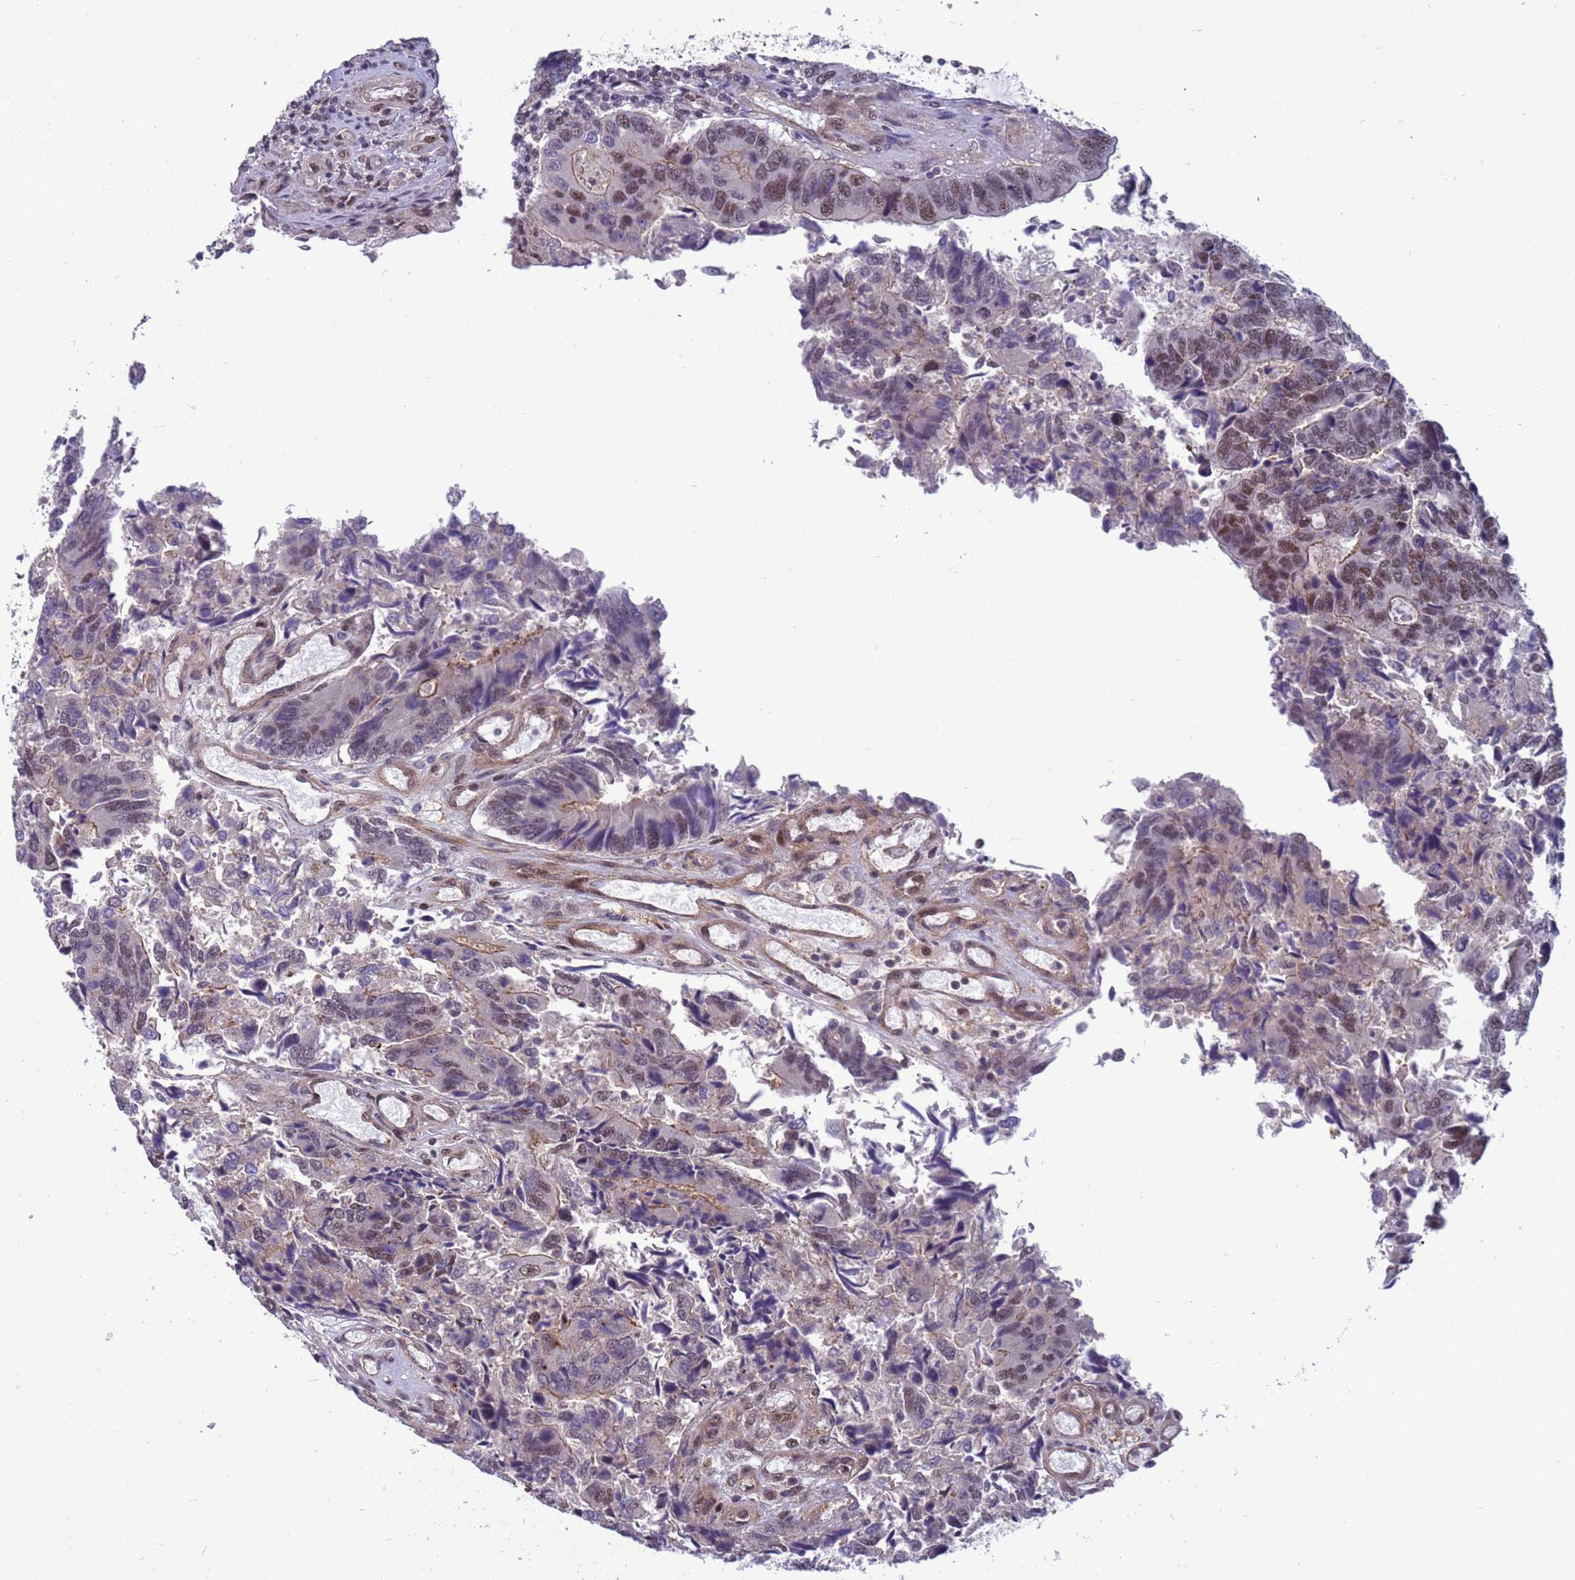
{"staining": {"intensity": "moderate", "quantity": "25%-75%", "location": "cytoplasmic/membranous,nuclear"}, "tissue": "colorectal cancer", "cell_type": "Tumor cells", "image_type": "cancer", "snomed": [{"axis": "morphology", "description": "Adenocarcinoma, NOS"}, {"axis": "topography", "description": "Colon"}], "caption": "Immunohistochemistry histopathology image of human colorectal cancer (adenocarcinoma) stained for a protein (brown), which shows medium levels of moderate cytoplasmic/membranous and nuclear expression in approximately 25%-75% of tumor cells.", "gene": "NSL1", "patient": {"sex": "female", "age": 67}}